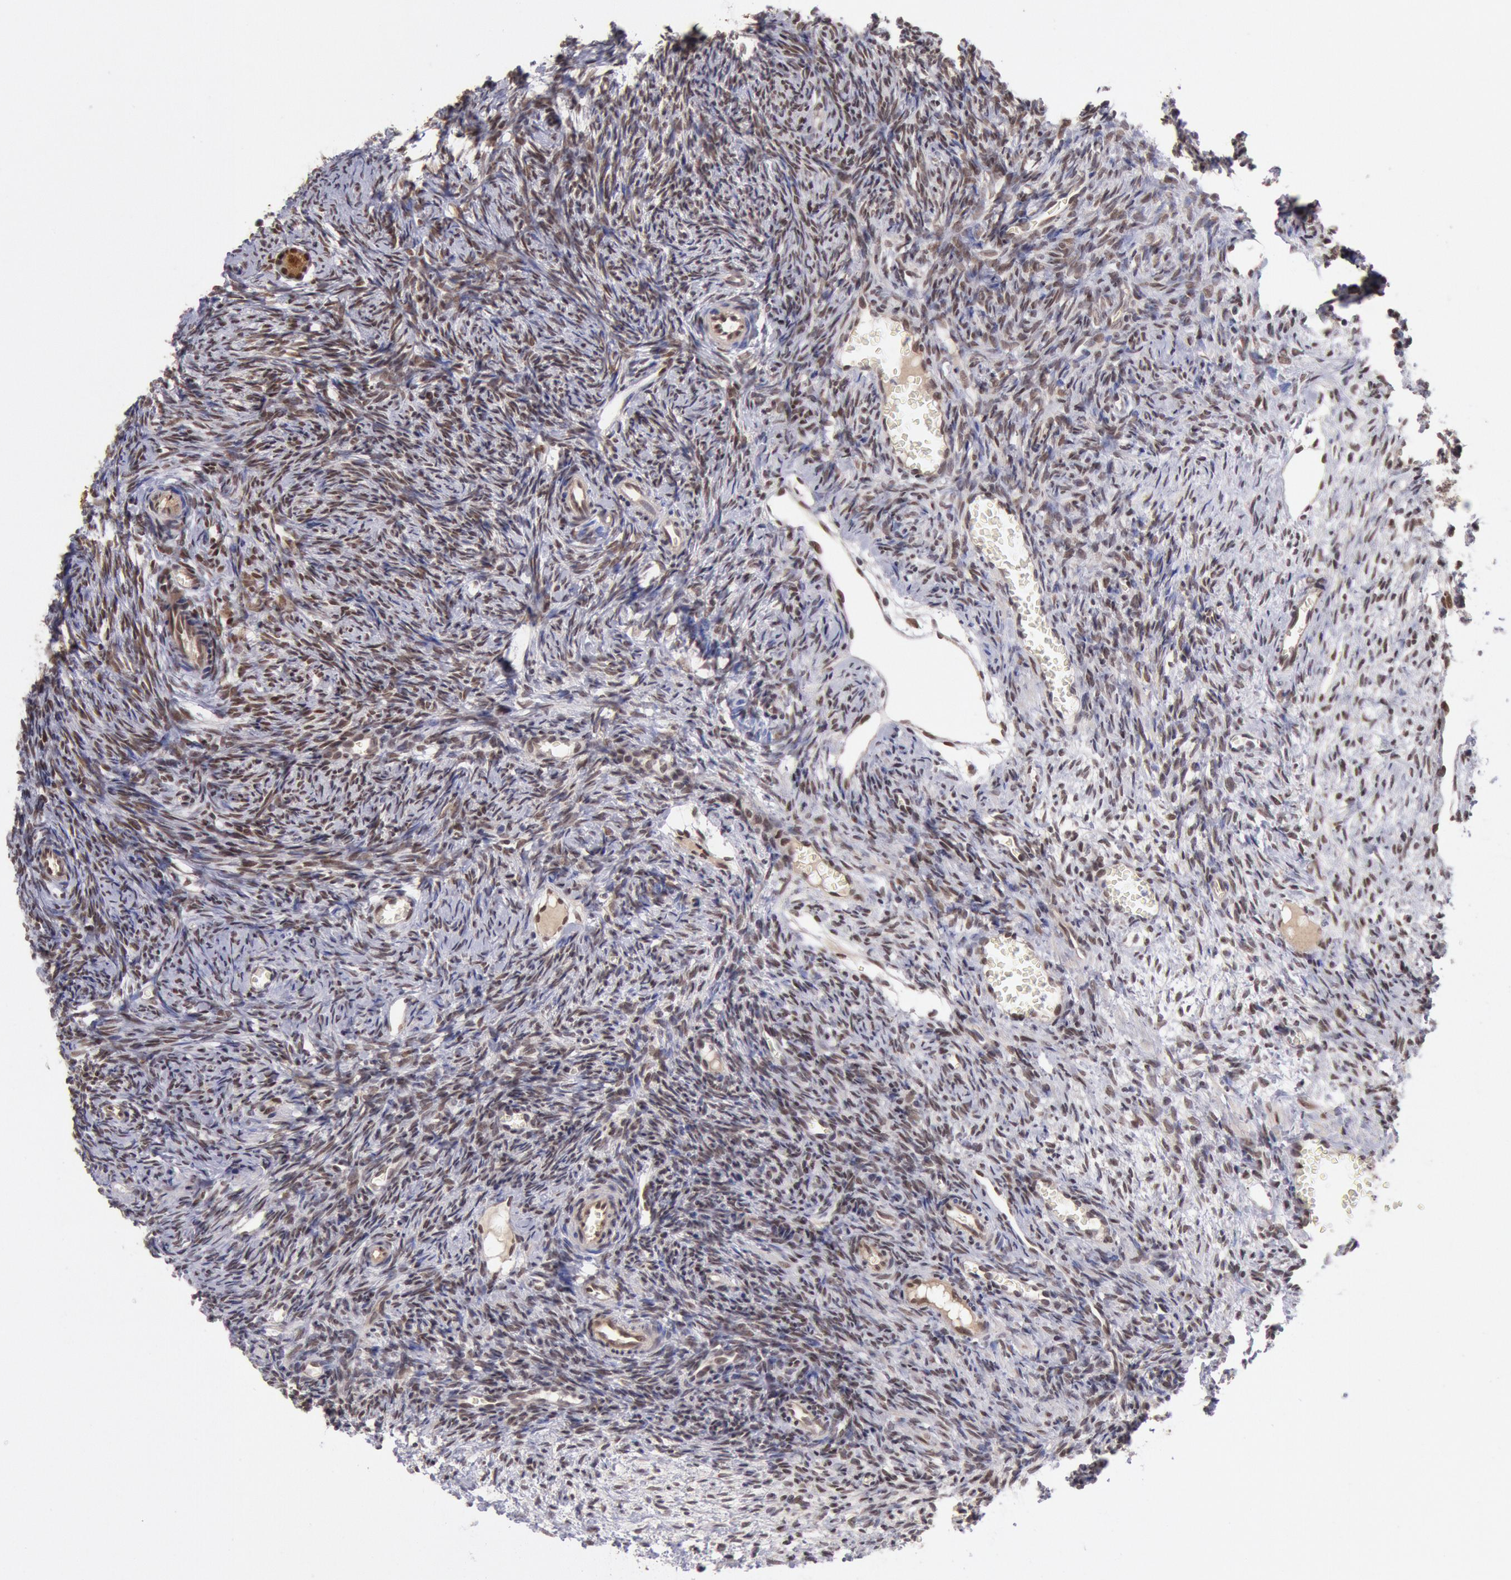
{"staining": {"intensity": "strong", "quantity": ">75%", "location": "nuclear"}, "tissue": "ovary", "cell_type": "Follicle cells", "image_type": "normal", "snomed": [{"axis": "morphology", "description": "Normal tissue, NOS"}, {"axis": "topography", "description": "Ovary"}], "caption": "This histopathology image reveals IHC staining of benign ovary, with high strong nuclear expression in about >75% of follicle cells.", "gene": "CDKN2B", "patient": {"sex": "female", "age": 27}}